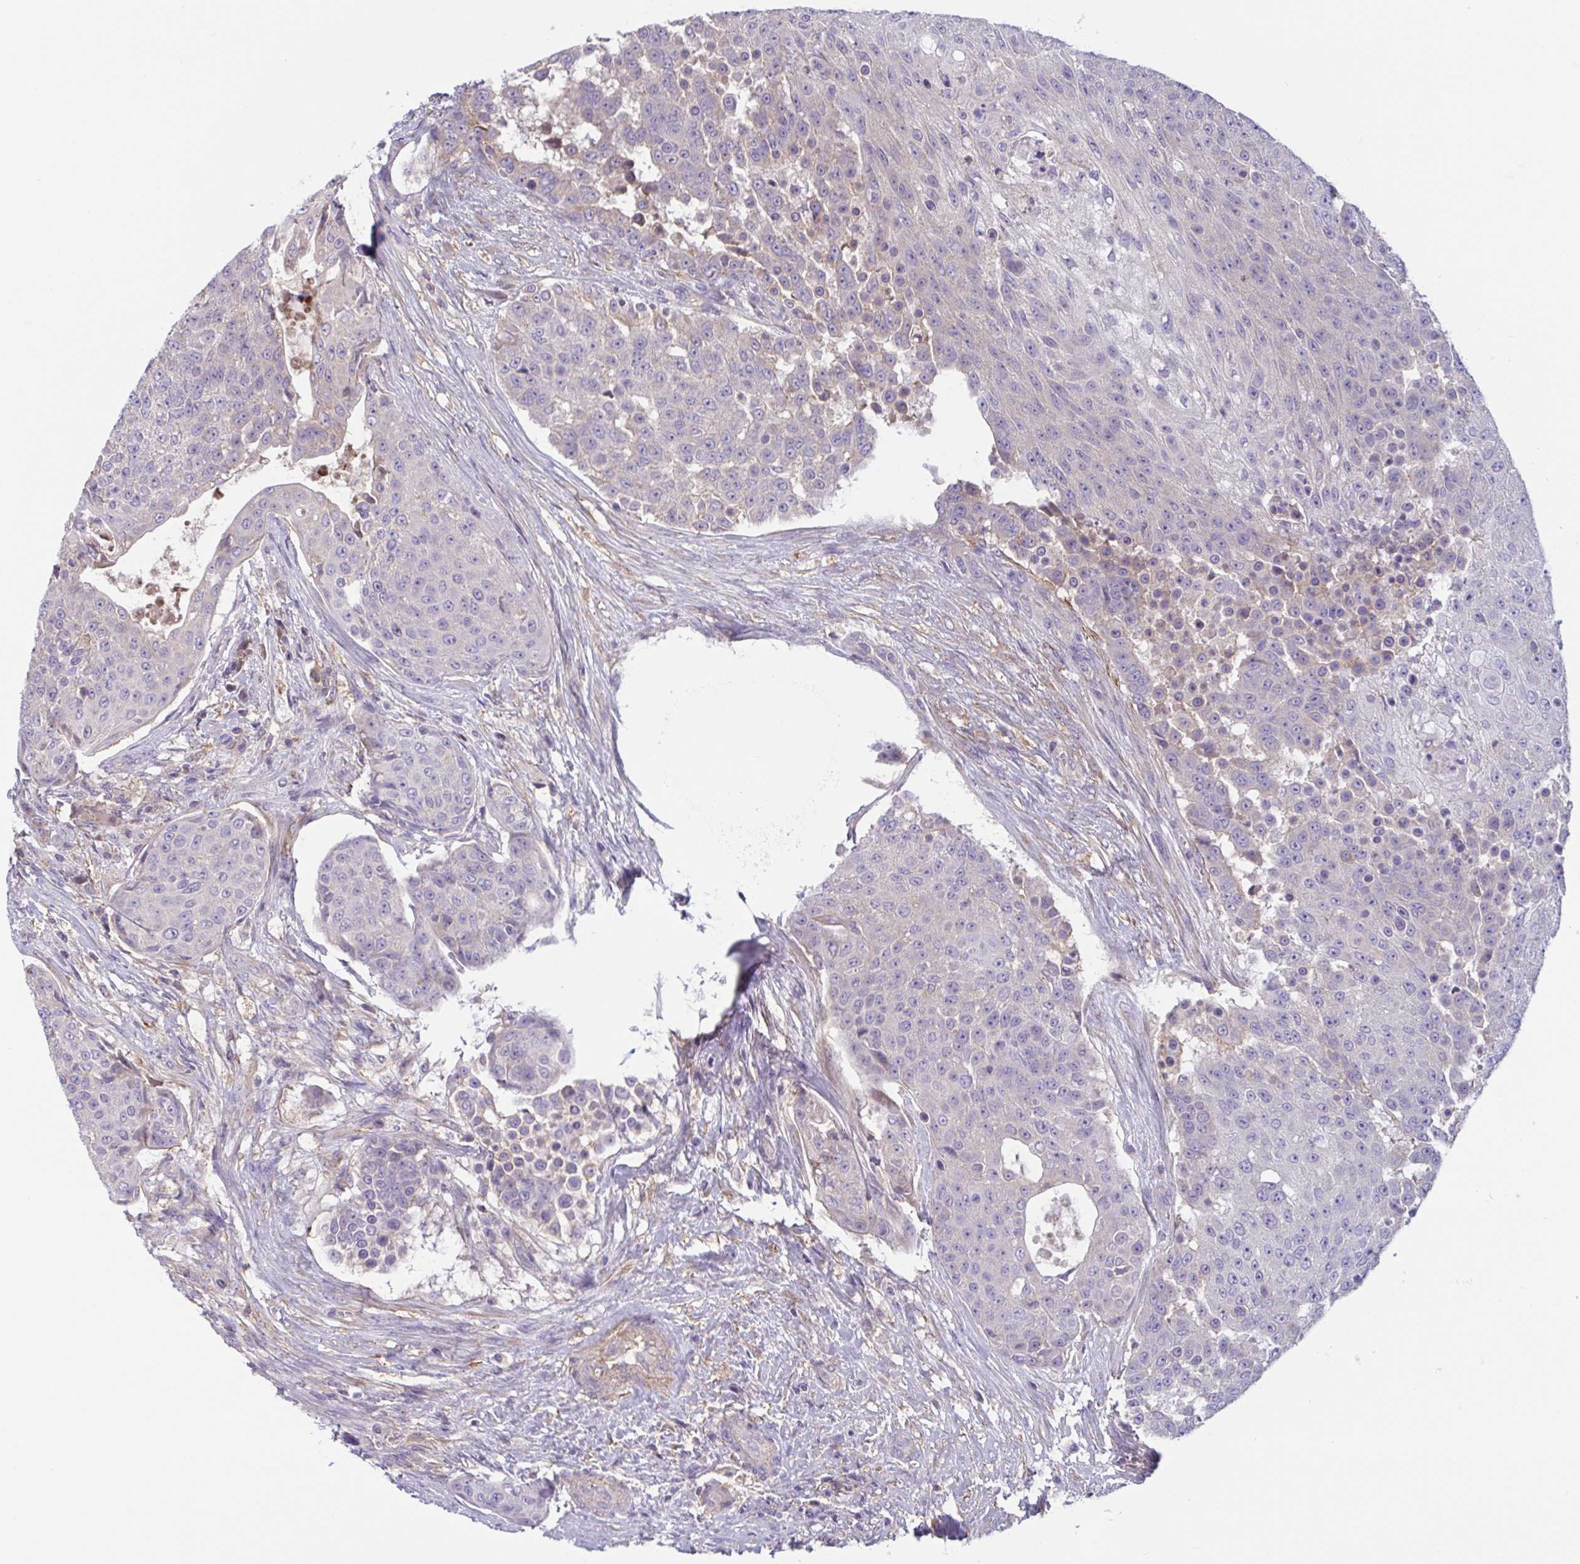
{"staining": {"intensity": "negative", "quantity": "none", "location": "none"}, "tissue": "urothelial cancer", "cell_type": "Tumor cells", "image_type": "cancer", "snomed": [{"axis": "morphology", "description": "Urothelial carcinoma, High grade"}, {"axis": "topography", "description": "Urinary bladder"}], "caption": "Histopathology image shows no protein expression in tumor cells of urothelial cancer tissue.", "gene": "WNT9B", "patient": {"sex": "female", "age": 63}}